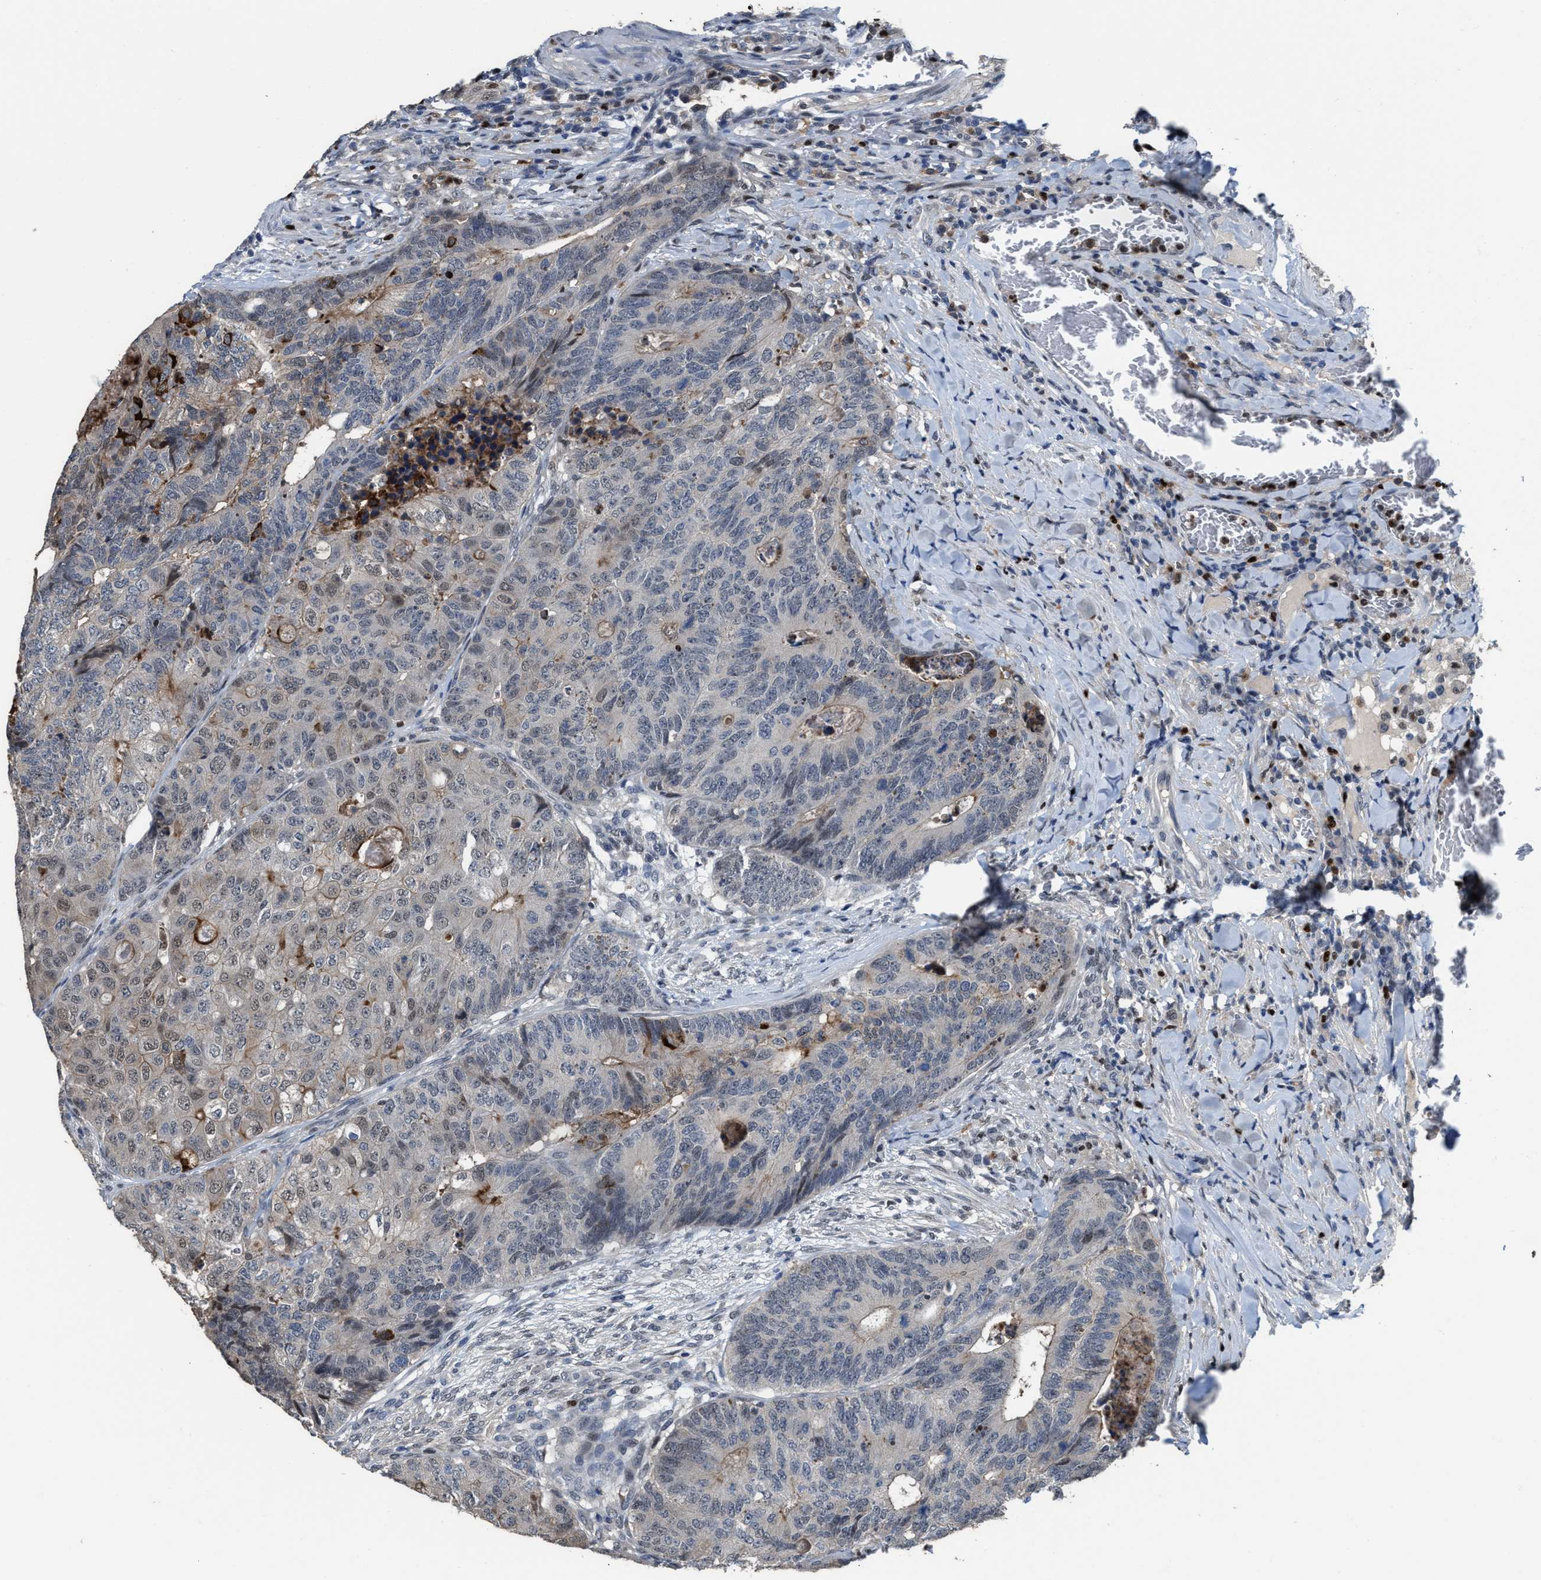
{"staining": {"intensity": "weak", "quantity": "<25%", "location": "nuclear"}, "tissue": "colorectal cancer", "cell_type": "Tumor cells", "image_type": "cancer", "snomed": [{"axis": "morphology", "description": "Adenocarcinoma, NOS"}, {"axis": "topography", "description": "Colon"}], "caption": "There is no significant positivity in tumor cells of colorectal cancer (adenocarcinoma).", "gene": "ZNF20", "patient": {"sex": "female", "age": 67}}